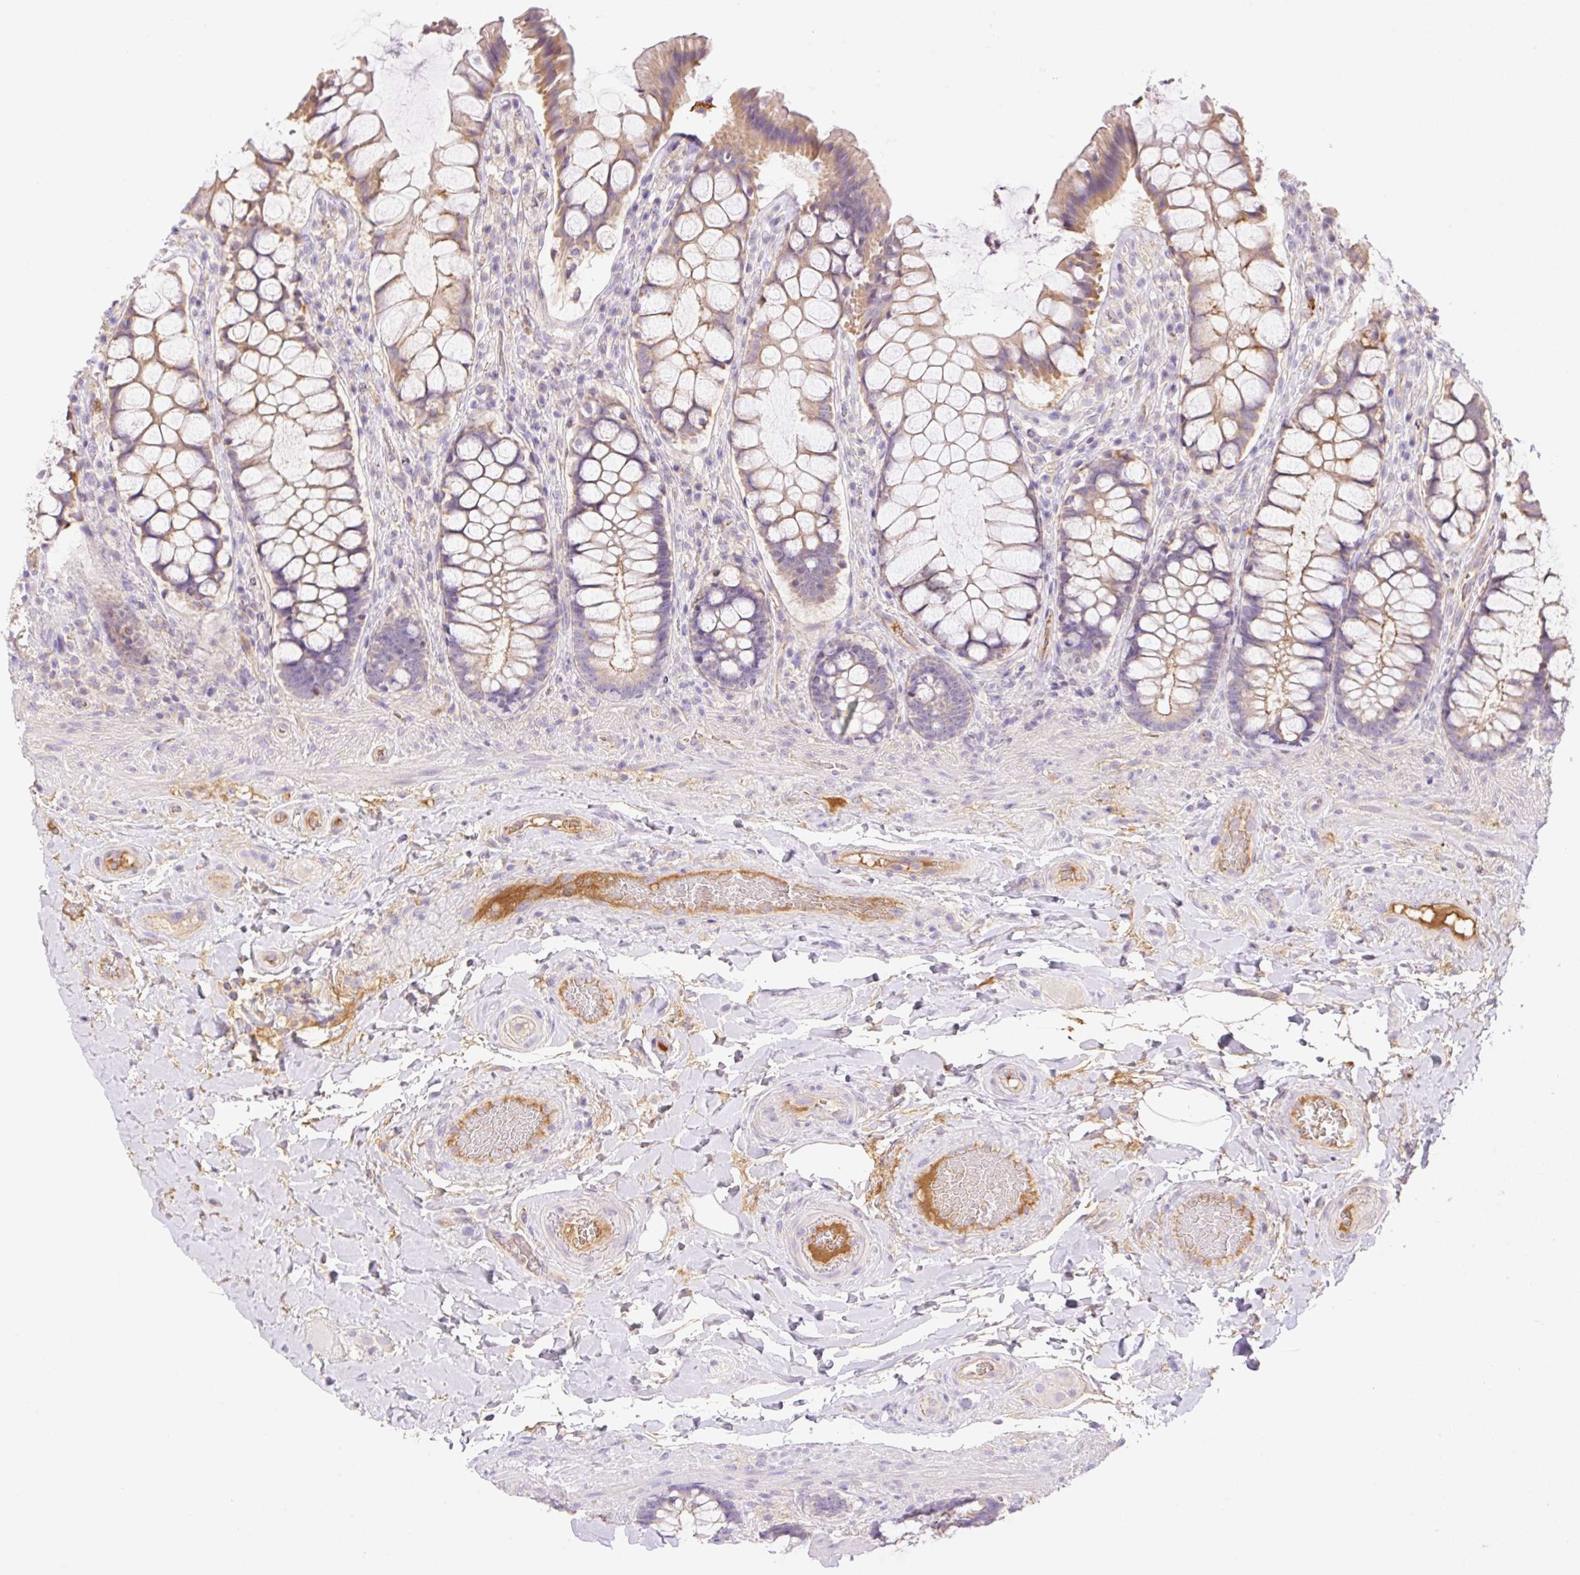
{"staining": {"intensity": "moderate", "quantity": "<25%", "location": "cytoplasmic/membranous"}, "tissue": "rectum", "cell_type": "Glandular cells", "image_type": "normal", "snomed": [{"axis": "morphology", "description": "Normal tissue, NOS"}, {"axis": "topography", "description": "Rectum"}], "caption": "Protein staining of normal rectum shows moderate cytoplasmic/membranous expression in about <25% of glandular cells. Nuclei are stained in blue.", "gene": "DENND5A", "patient": {"sex": "female", "age": 58}}